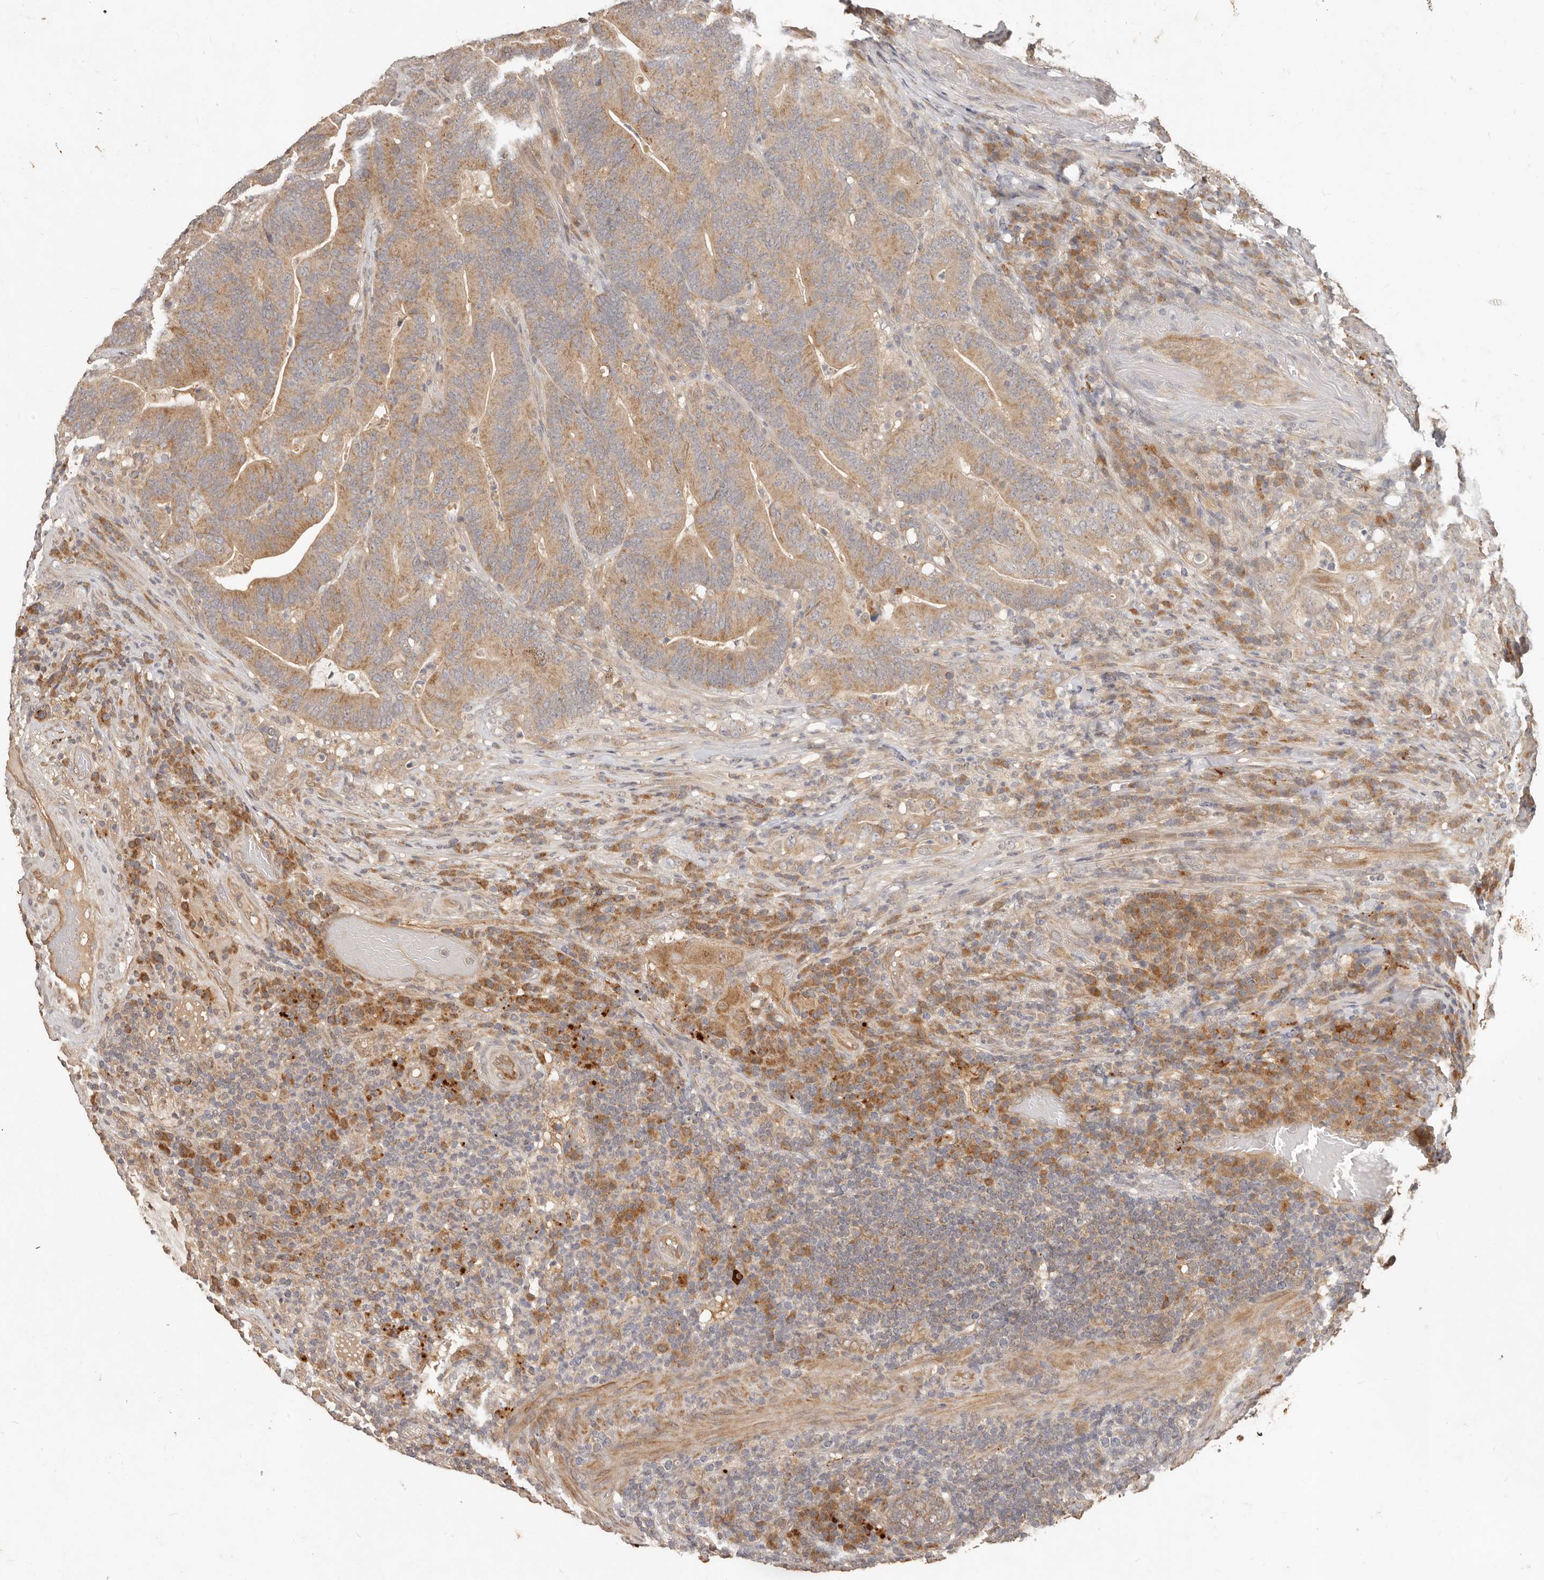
{"staining": {"intensity": "moderate", "quantity": ">75%", "location": "cytoplasmic/membranous"}, "tissue": "colorectal cancer", "cell_type": "Tumor cells", "image_type": "cancer", "snomed": [{"axis": "morphology", "description": "Adenocarcinoma, NOS"}, {"axis": "topography", "description": "Colon"}], "caption": "IHC (DAB (3,3'-diaminobenzidine)) staining of colorectal cancer (adenocarcinoma) displays moderate cytoplasmic/membranous protein expression in about >75% of tumor cells.", "gene": "MTFR2", "patient": {"sex": "female", "age": 66}}